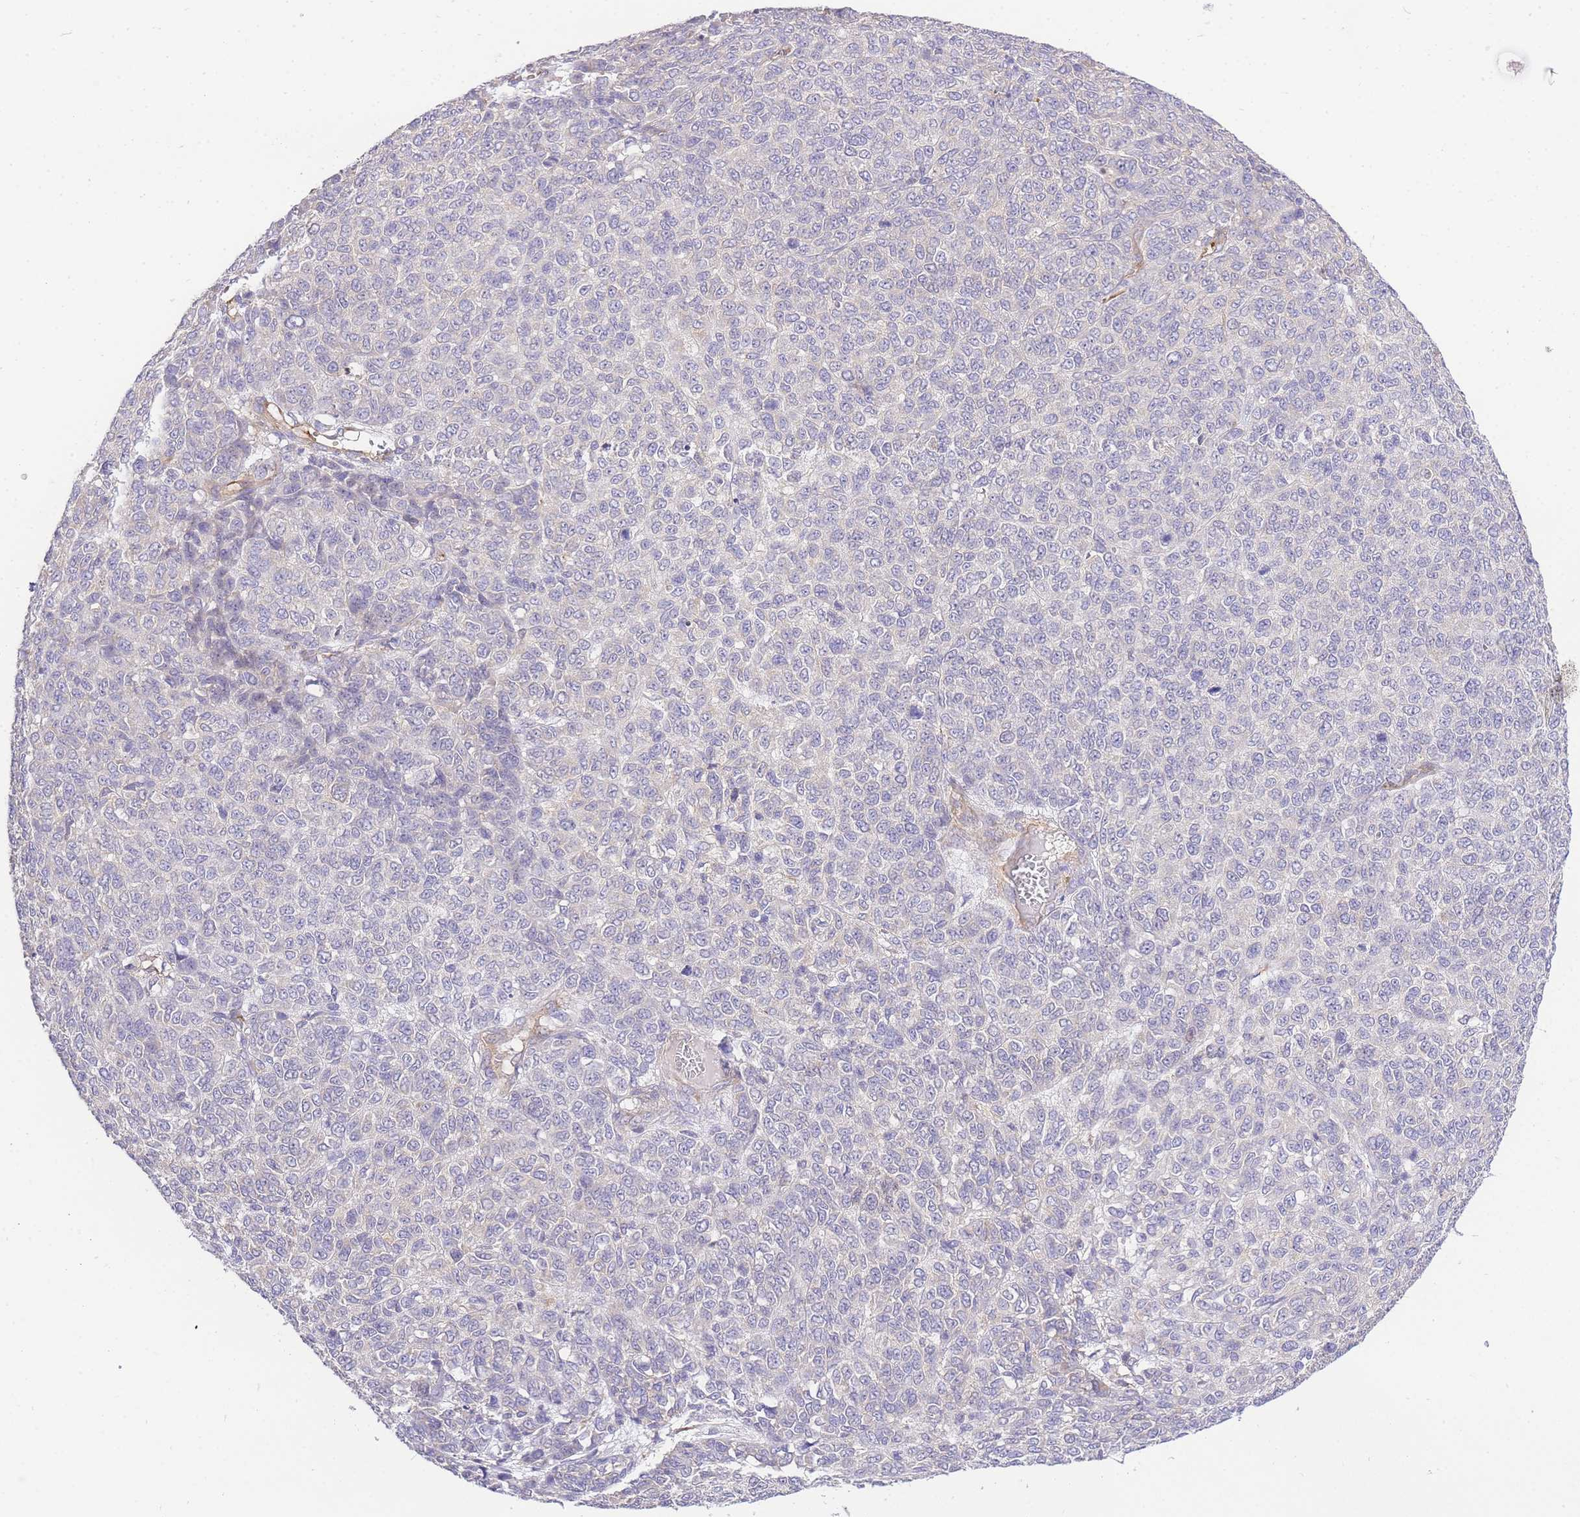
{"staining": {"intensity": "moderate", "quantity": "<25%", "location": "cytoplasmic/membranous"}, "tissue": "melanoma", "cell_type": "Tumor cells", "image_type": "cancer", "snomed": [{"axis": "morphology", "description": "Malignant melanoma, NOS"}, {"axis": "topography", "description": "Skin"}], "caption": "The photomicrograph demonstrates staining of melanoma, revealing moderate cytoplasmic/membranous protein positivity (brown color) within tumor cells.", "gene": "INSYN2B", "patient": {"sex": "male", "age": 49}}